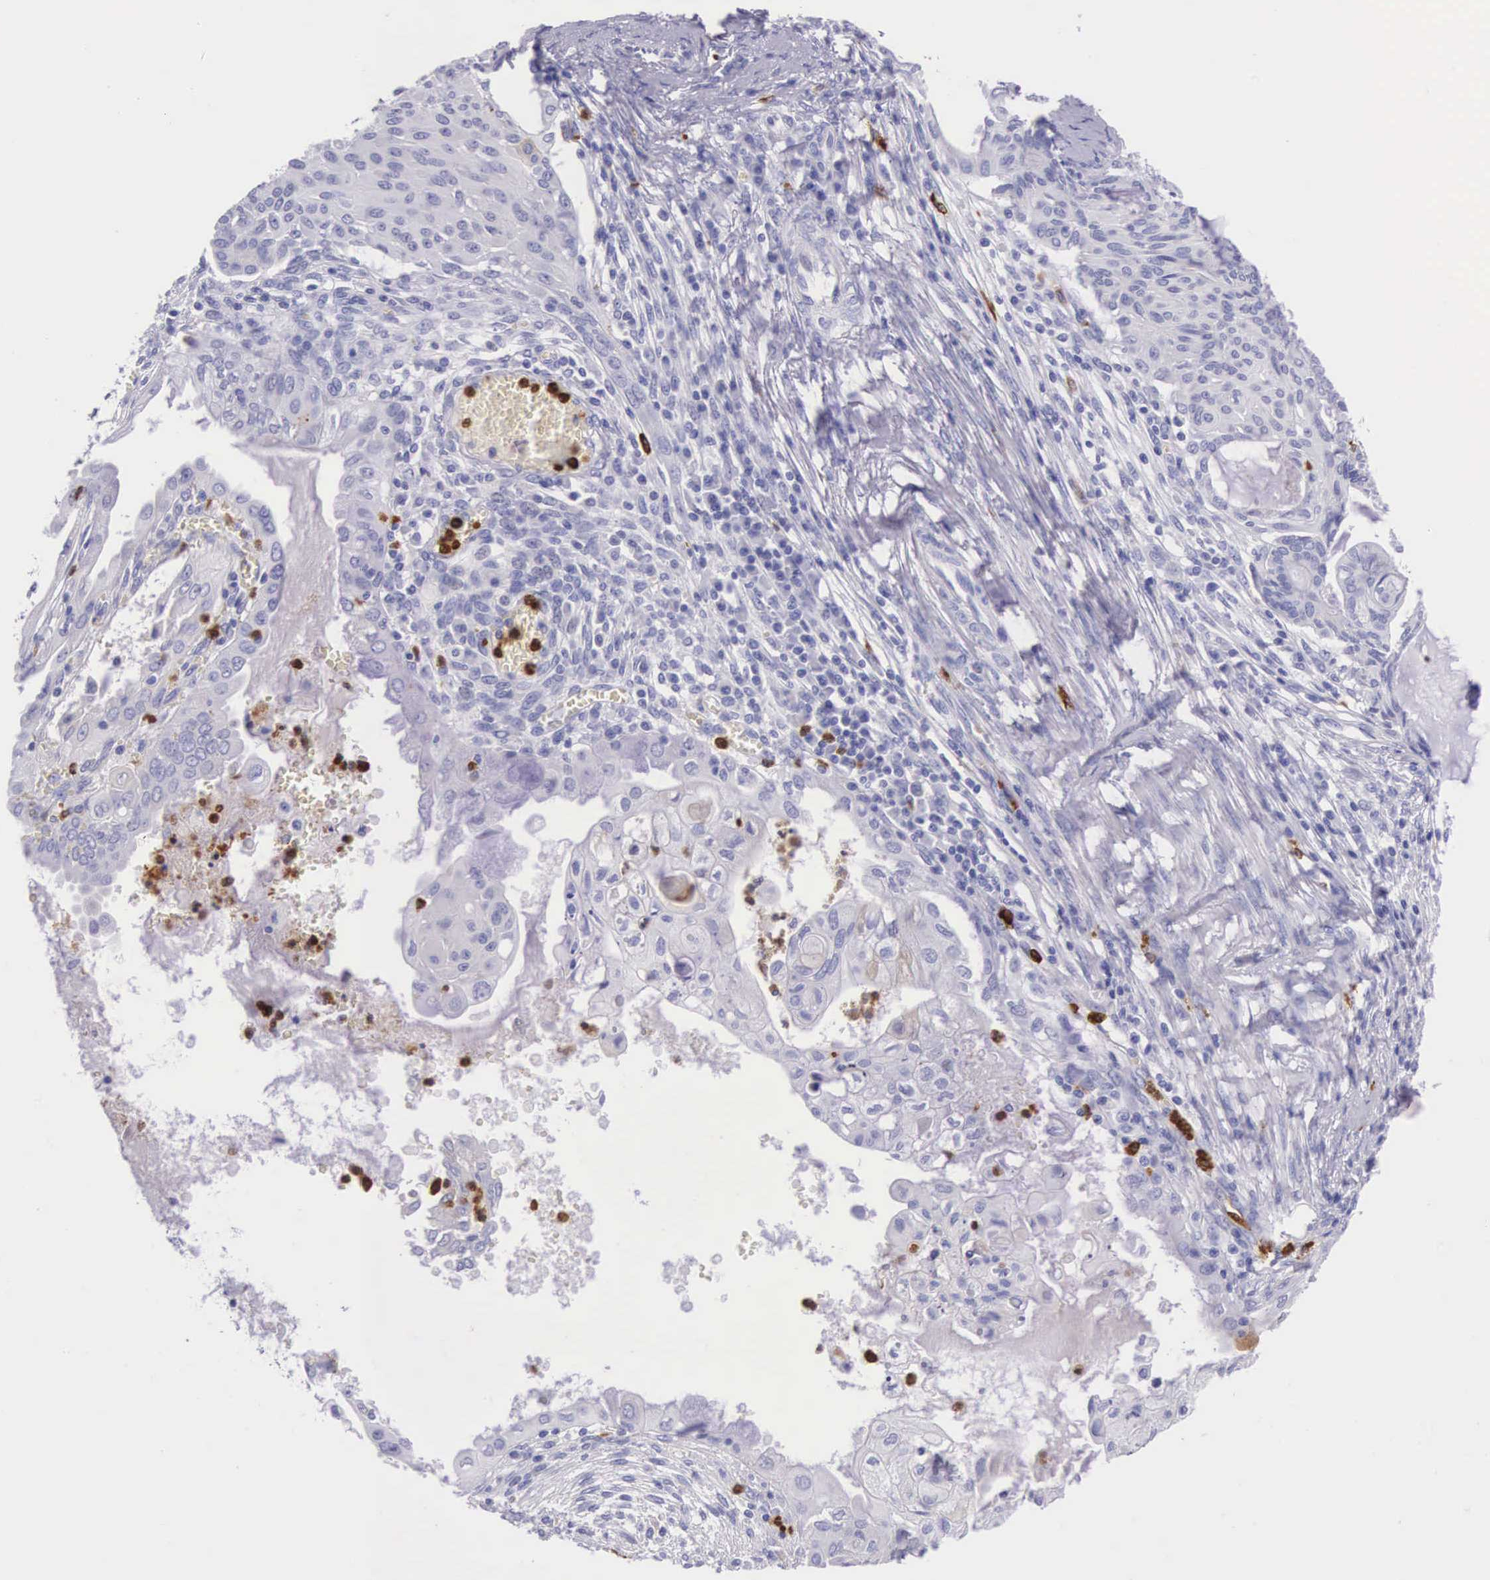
{"staining": {"intensity": "negative", "quantity": "none", "location": "none"}, "tissue": "endometrial cancer", "cell_type": "Tumor cells", "image_type": "cancer", "snomed": [{"axis": "morphology", "description": "Adenocarcinoma, NOS"}, {"axis": "topography", "description": "Endometrium"}], "caption": "Immunohistochemistry of adenocarcinoma (endometrial) exhibits no staining in tumor cells. (DAB (3,3'-diaminobenzidine) immunohistochemistry (IHC) with hematoxylin counter stain).", "gene": "FCN1", "patient": {"sex": "female", "age": 79}}